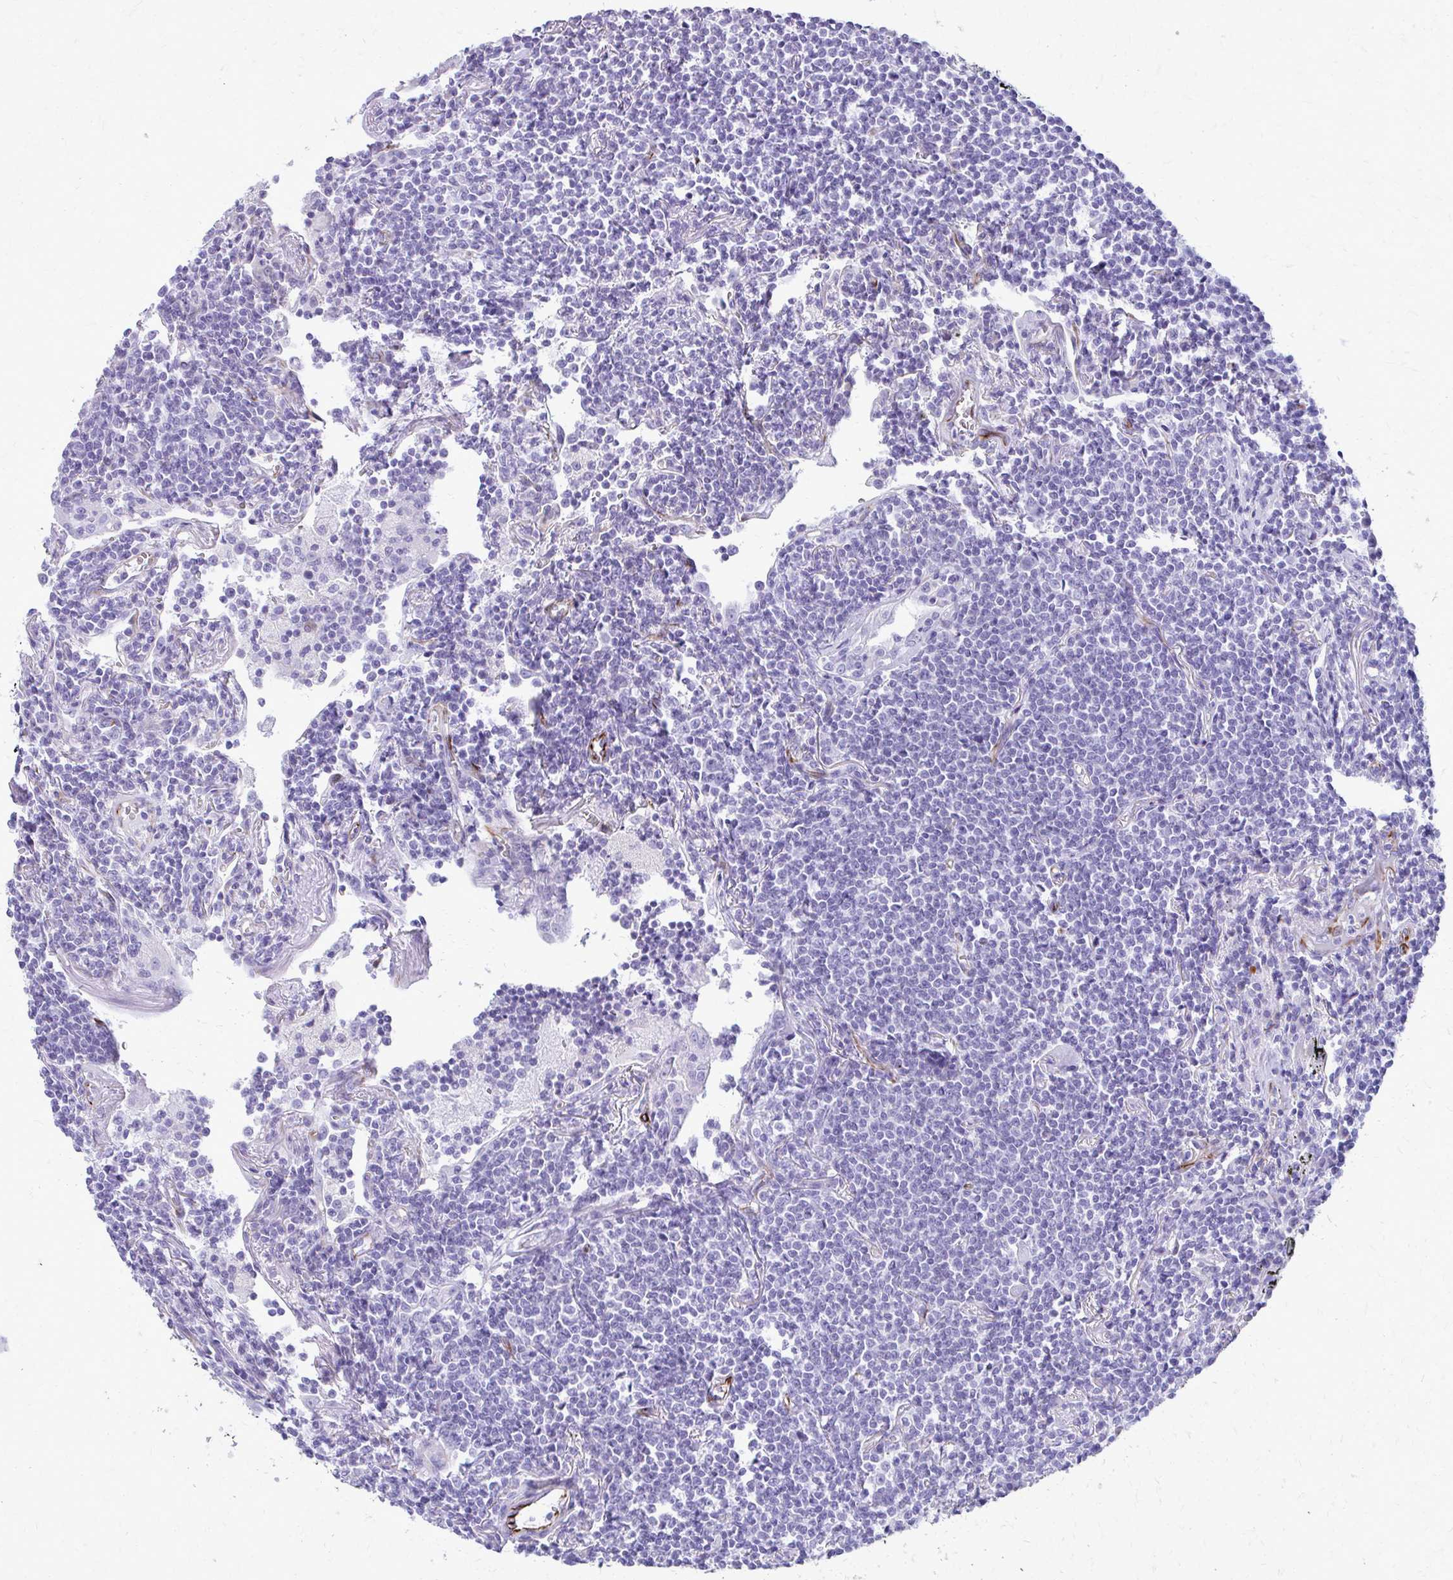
{"staining": {"intensity": "negative", "quantity": "none", "location": "none"}, "tissue": "lymphoma", "cell_type": "Tumor cells", "image_type": "cancer", "snomed": [{"axis": "morphology", "description": "Malignant lymphoma, non-Hodgkin's type, Low grade"}, {"axis": "topography", "description": "Lung"}], "caption": "IHC micrograph of neoplastic tissue: human malignant lymphoma, non-Hodgkin's type (low-grade) stained with DAB (3,3'-diaminobenzidine) demonstrates no significant protein staining in tumor cells. The staining is performed using DAB brown chromogen with nuclei counter-stained in using hematoxylin.", "gene": "TRIM6", "patient": {"sex": "female", "age": 71}}